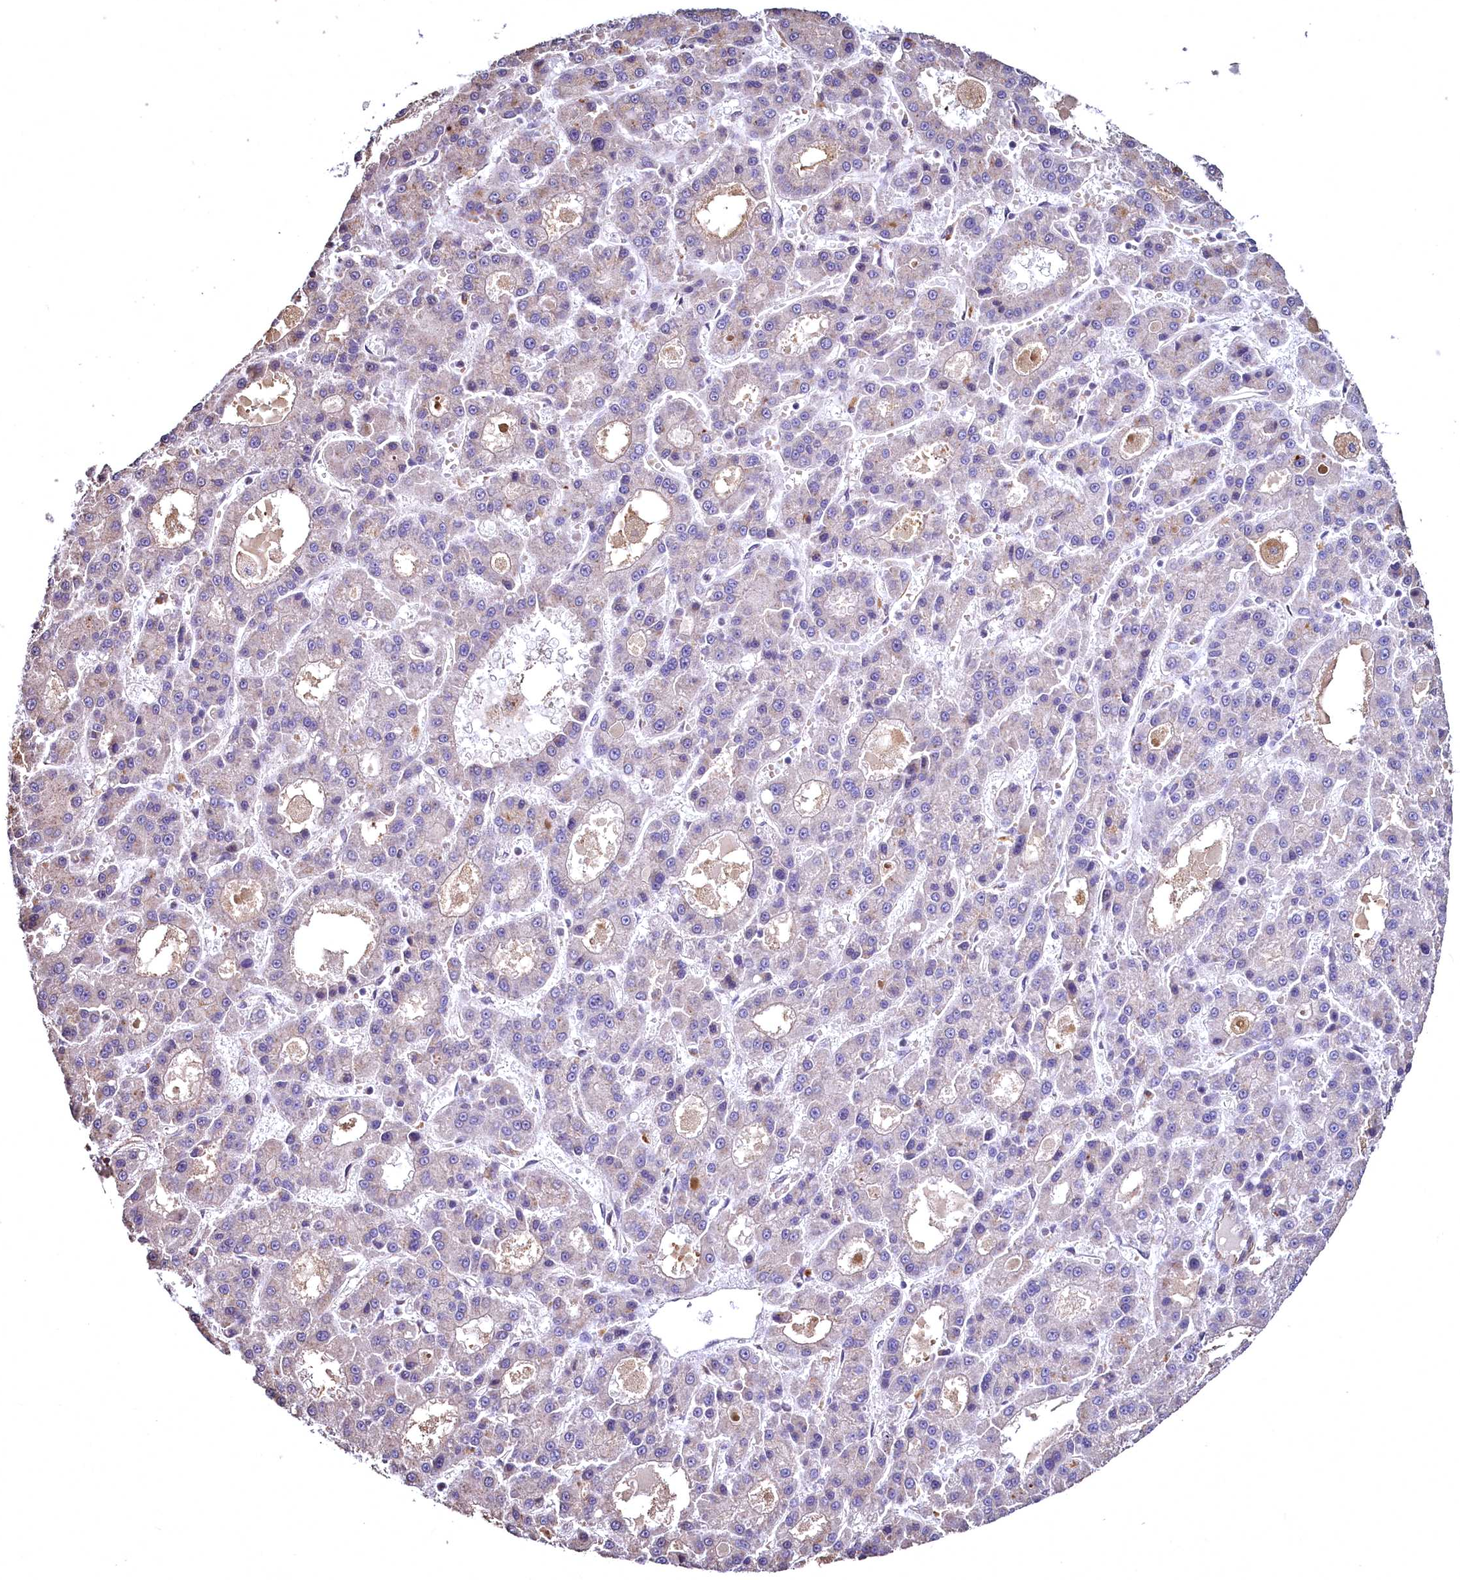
{"staining": {"intensity": "negative", "quantity": "none", "location": "none"}, "tissue": "liver cancer", "cell_type": "Tumor cells", "image_type": "cancer", "snomed": [{"axis": "morphology", "description": "Carcinoma, Hepatocellular, NOS"}, {"axis": "topography", "description": "Liver"}], "caption": "Photomicrograph shows no significant protein staining in tumor cells of liver hepatocellular carcinoma. The staining is performed using DAB (3,3'-diaminobenzidine) brown chromogen with nuclei counter-stained in using hematoxylin.", "gene": "TBCEL", "patient": {"sex": "male", "age": 70}}